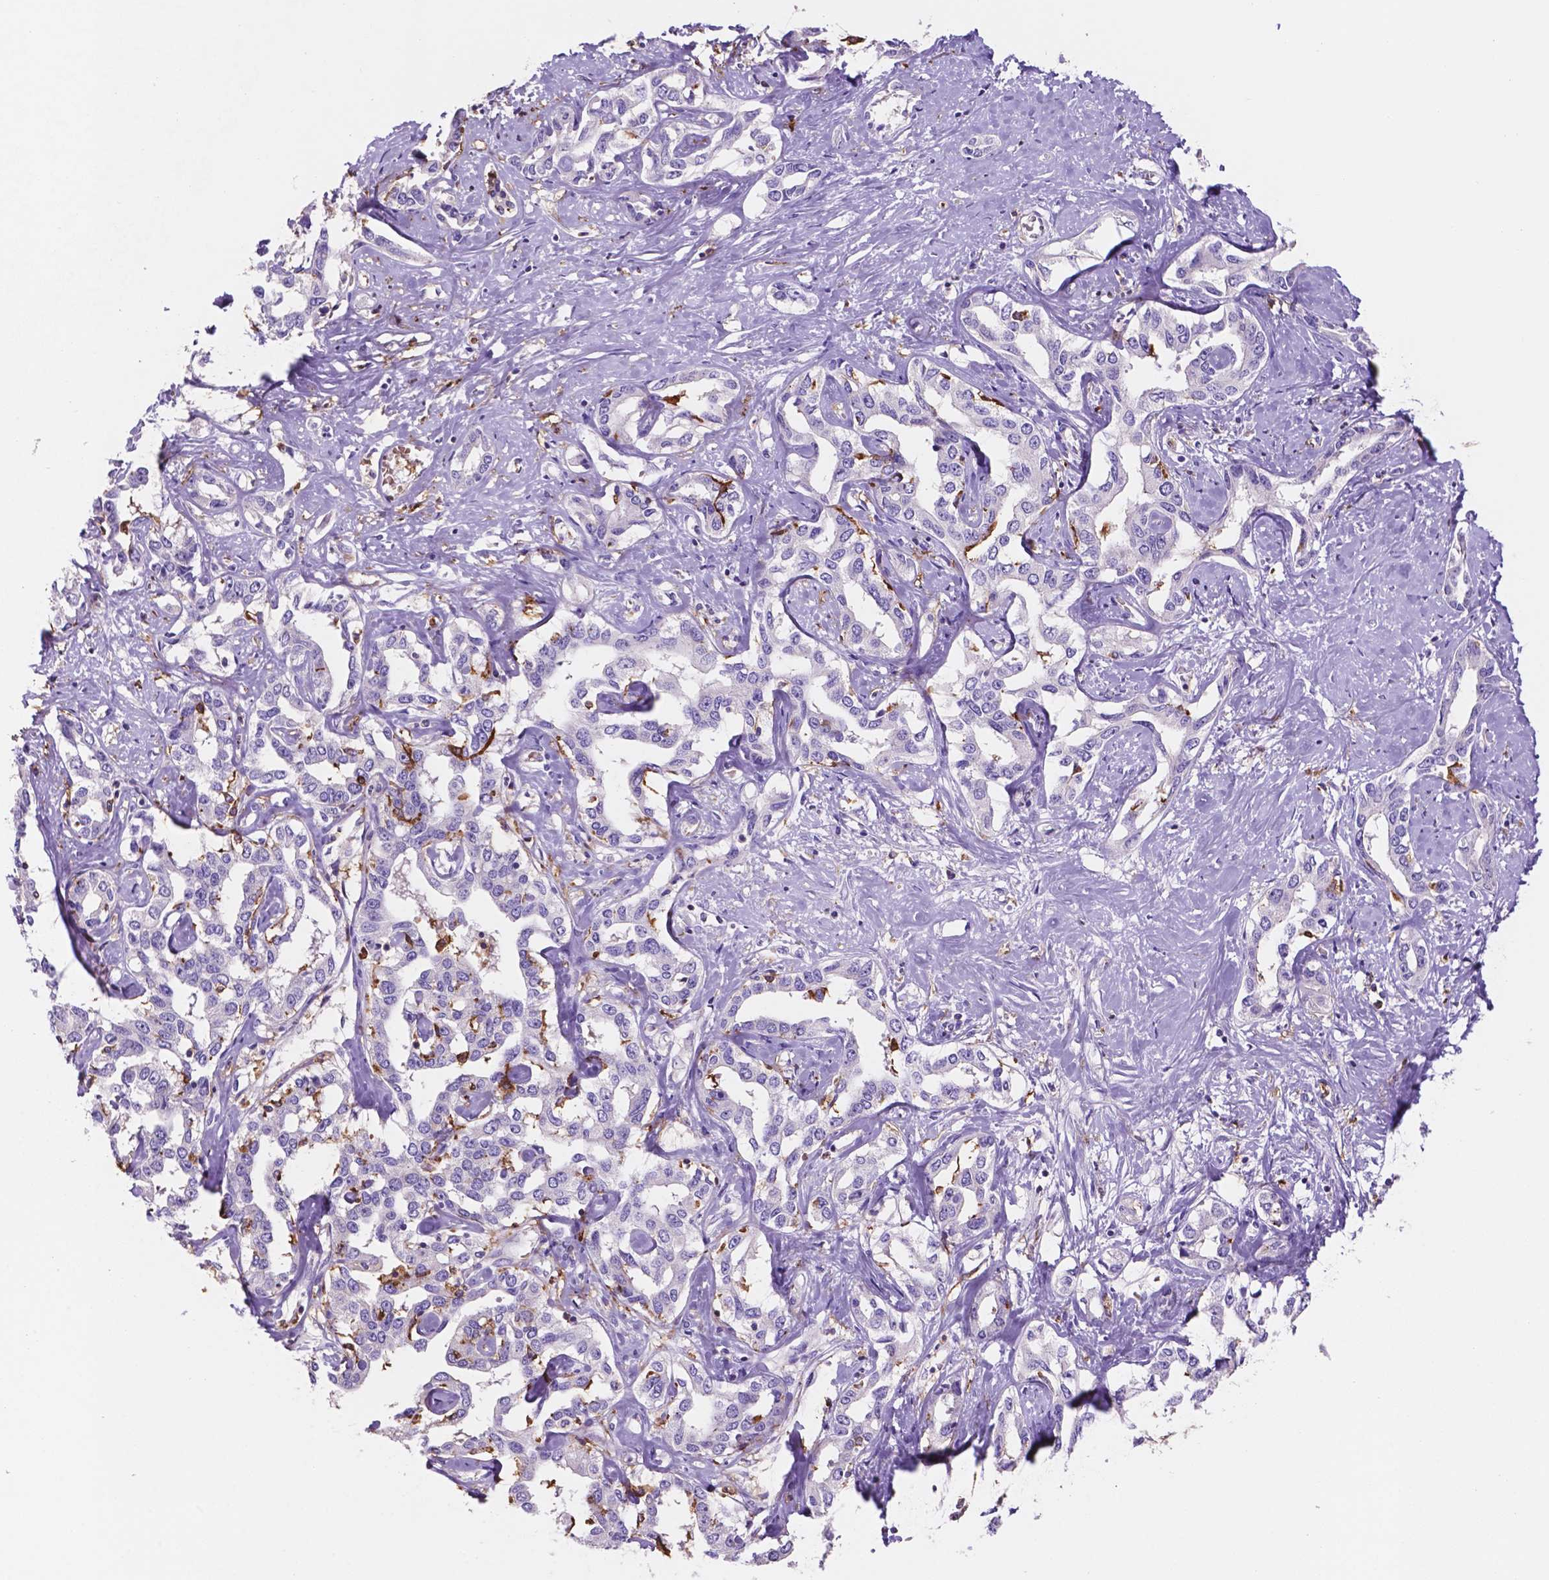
{"staining": {"intensity": "negative", "quantity": "none", "location": "none"}, "tissue": "liver cancer", "cell_type": "Tumor cells", "image_type": "cancer", "snomed": [{"axis": "morphology", "description": "Cholangiocarcinoma"}, {"axis": "topography", "description": "Liver"}], "caption": "Liver cancer stained for a protein using immunohistochemistry exhibits no expression tumor cells.", "gene": "MKRN2OS", "patient": {"sex": "male", "age": 59}}